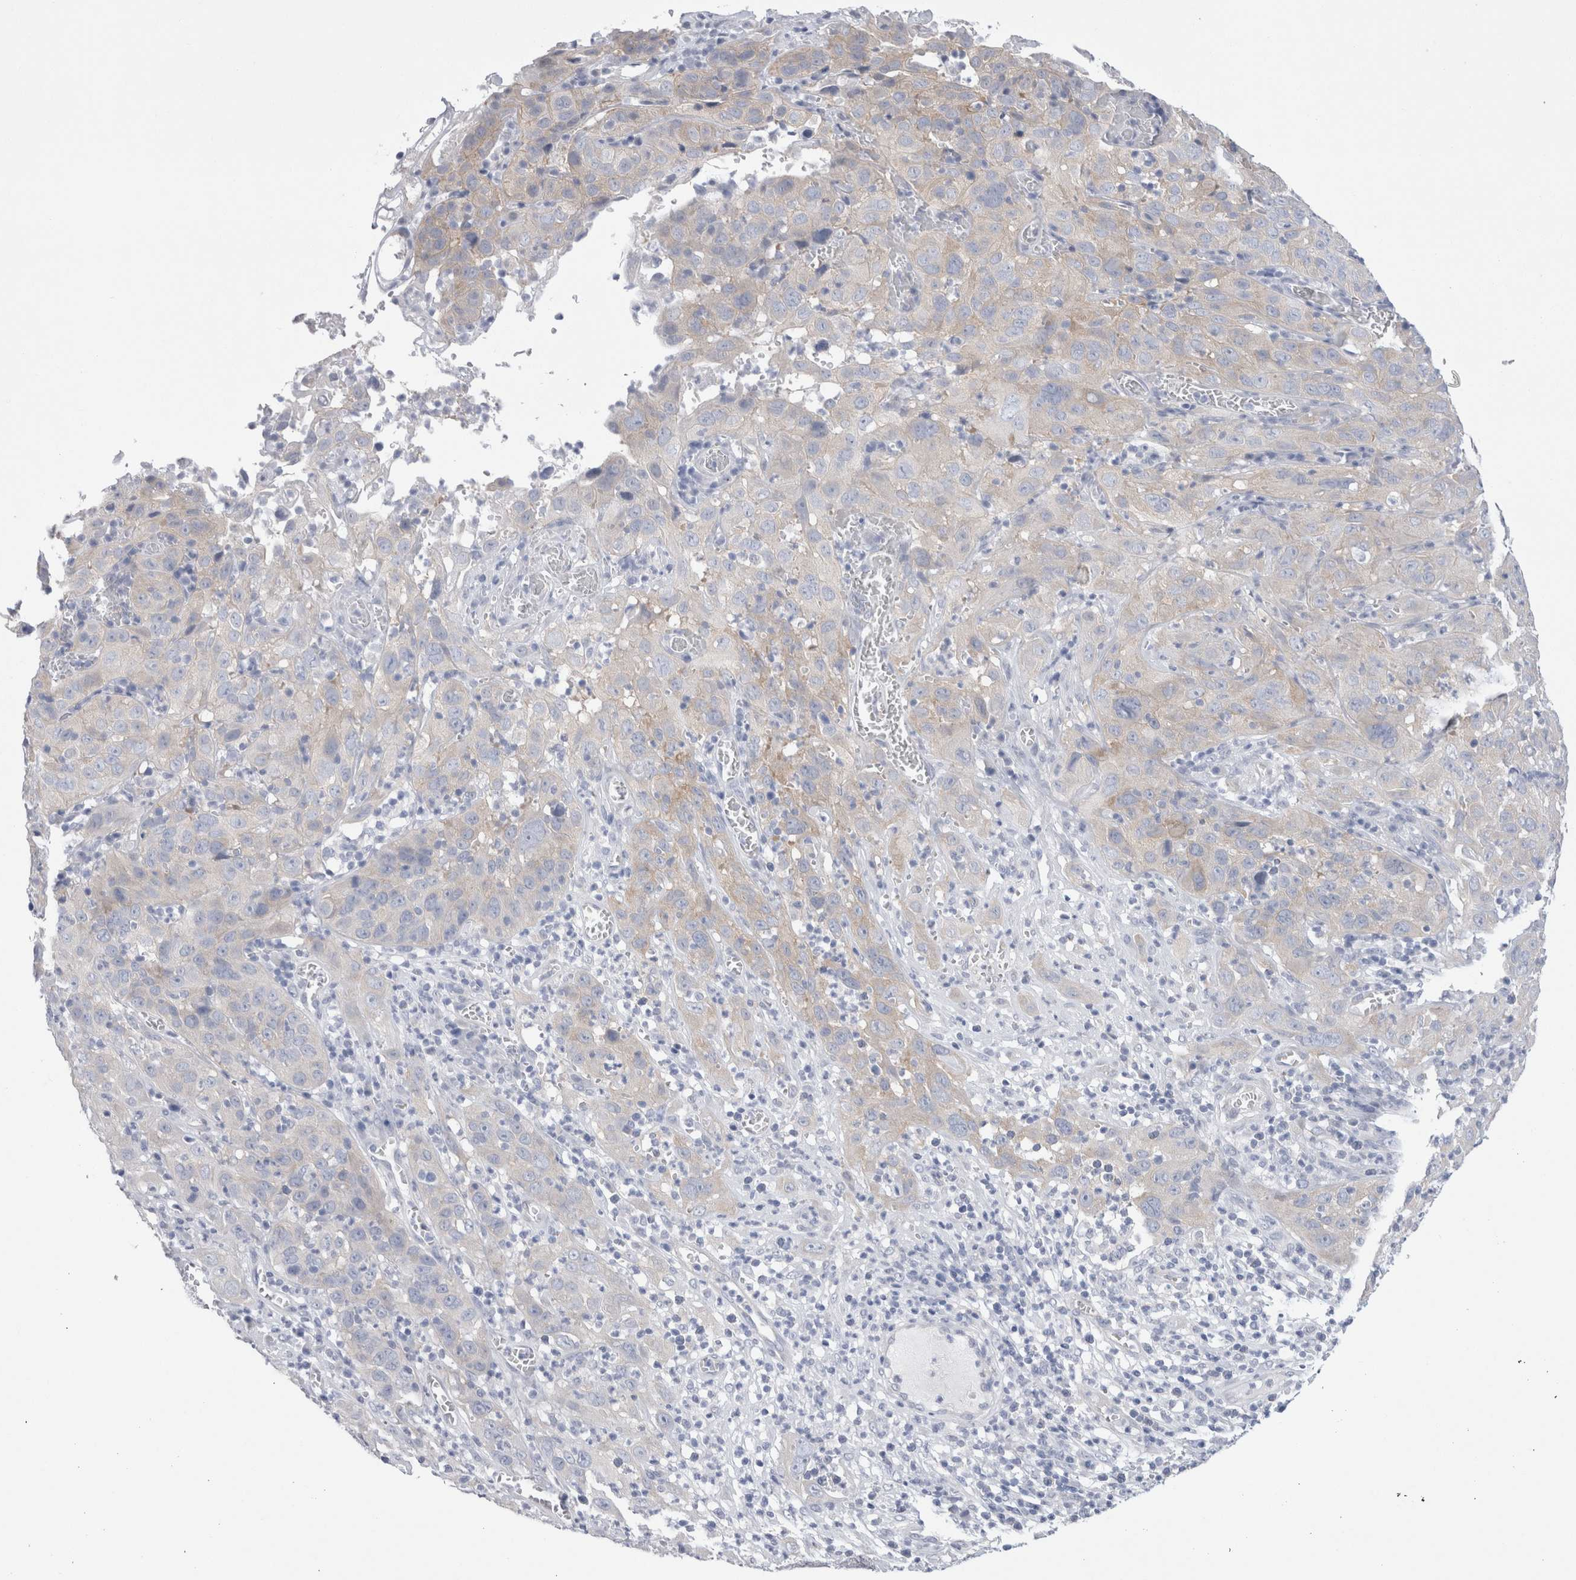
{"staining": {"intensity": "negative", "quantity": "none", "location": "none"}, "tissue": "cervical cancer", "cell_type": "Tumor cells", "image_type": "cancer", "snomed": [{"axis": "morphology", "description": "Squamous cell carcinoma, NOS"}, {"axis": "topography", "description": "Cervix"}], "caption": "The immunohistochemistry photomicrograph has no significant expression in tumor cells of cervical squamous cell carcinoma tissue.", "gene": "WIPF2", "patient": {"sex": "female", "age": 32}}